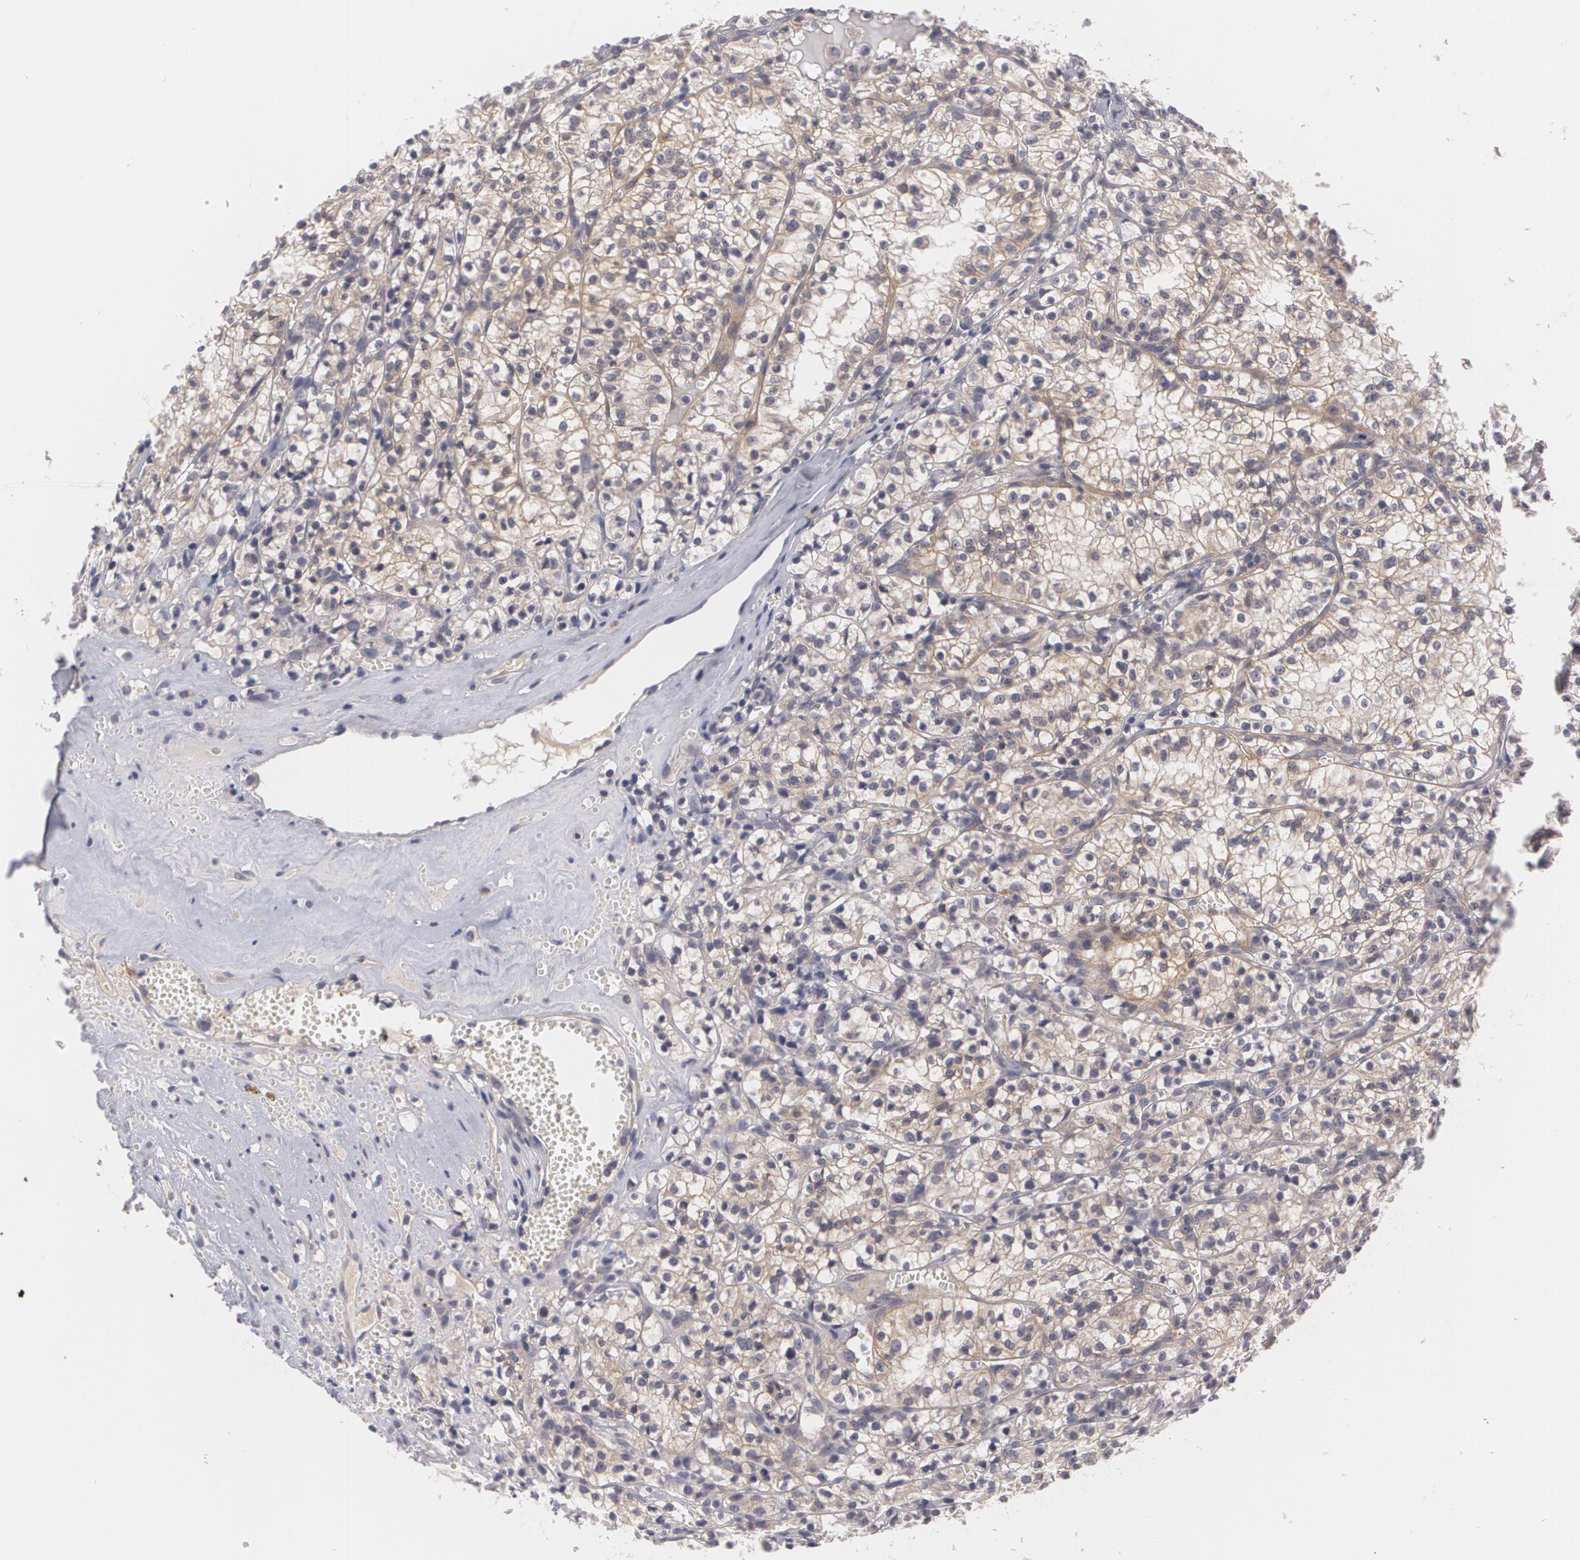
{"staining": {"intensity": "weak", "quantity": "25%-75%", "location": "cytoplasmic/membranous"}, "tissue": "renal cancer", "cell_type": "Tumor cells", "image_type": "cancer", "snomed": [{"axis": "morphology", "description": "Adenocarcinoma, NOS"}, {"axis": "topography", "description": "Kidney"}], "caption": "IHC staining of adenocarcinoma (renal), which exhibits low levels of weak cytoplasmic/membranous positivity in approximately 25%-75% of tumor cells indicating weak cytoplasmic/membranous protein staining. The staining was performed using DAB (3,3'-diaminobenzidine) (brown) for protein detection and nuclei were counterstained in hematoxylin (blue).", "gene": "CASK", "patient": {"sex": "male", "age": 61}}